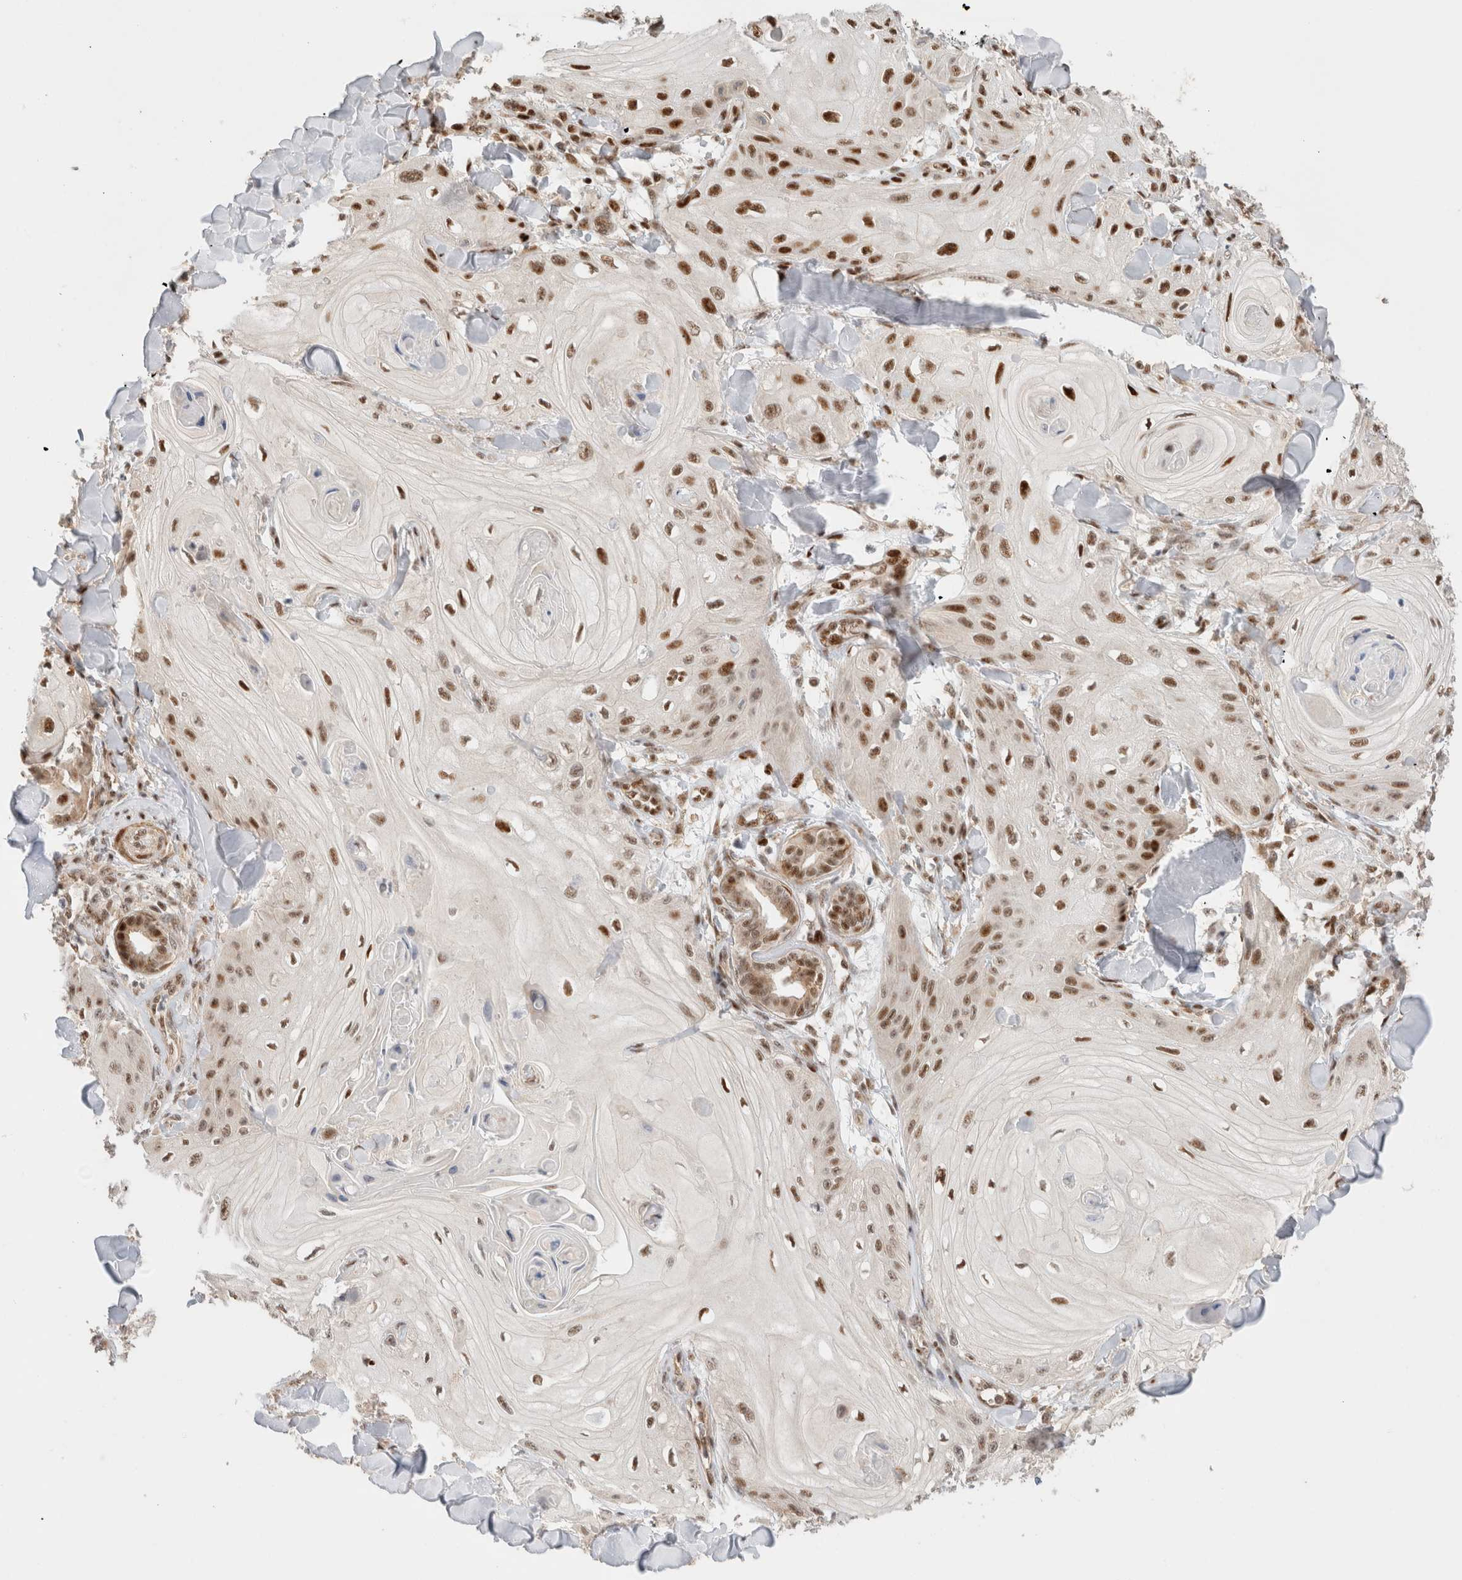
{"staining": {"intensity": "strong", "quantity": ">75%", "location": "nuclear"}, "tissue": "skin cancer", "cell_type": "Tumor cells", "image_type": "cancer", "snomed": [{"axis": "morphology", "description": "Squamous cell carcinoma, NOS"}, {"axis": "topography", "description": "Skin"}], "caption": "The photomicrograph reveals immunohistochemical staining of skin cancer. There is strong nuclear expression is appreciated in about >75% of tumor cells. The staining was performed using DAB, with brown indicating positive protein expression. Nuclei are stained blue with hematoxylin.", "gene": "ID3", "patient": {"sex": "male", "age": 74}}